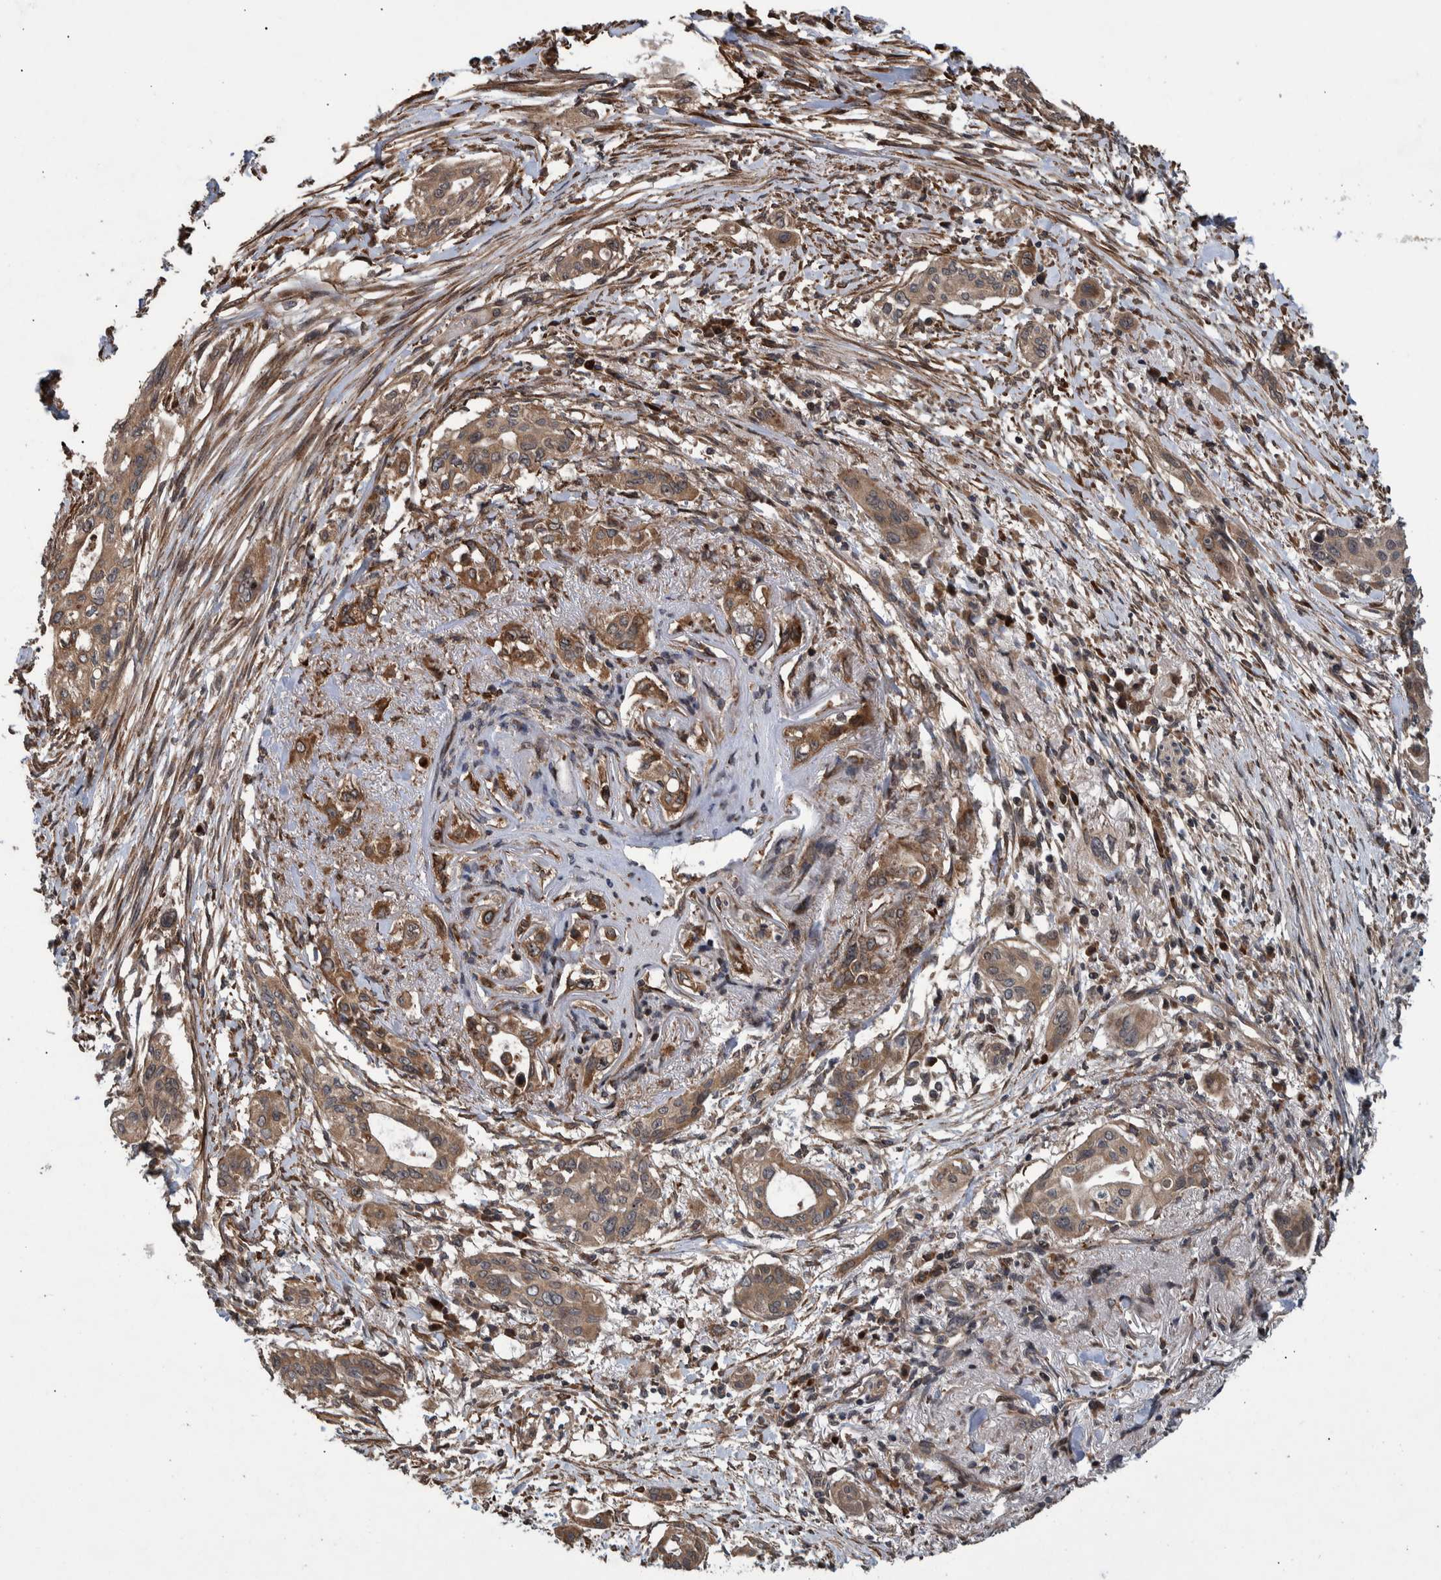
{"staining": {"intensity": "moderate", "quantity": ">75%", "location": "cytoplasmic/membranous"}, "tissue": "pancreatic cancer", "cell_type": "Tumor cells", "image_type": "cancer", "snomed": [{"axis": "morphology", "description": "Adenocarcinoma, NOS"}, {"axis": "topography", "description": "Pancreas"}], "caption": "Pancreatic cancer (adenocarcinoma) stained for a protein demonstrates moderate cytoplasmic/membranous positivity in tumor cells.", "gene": "B3GNTL1", "patient": {"sex": "female", "age": 60}}